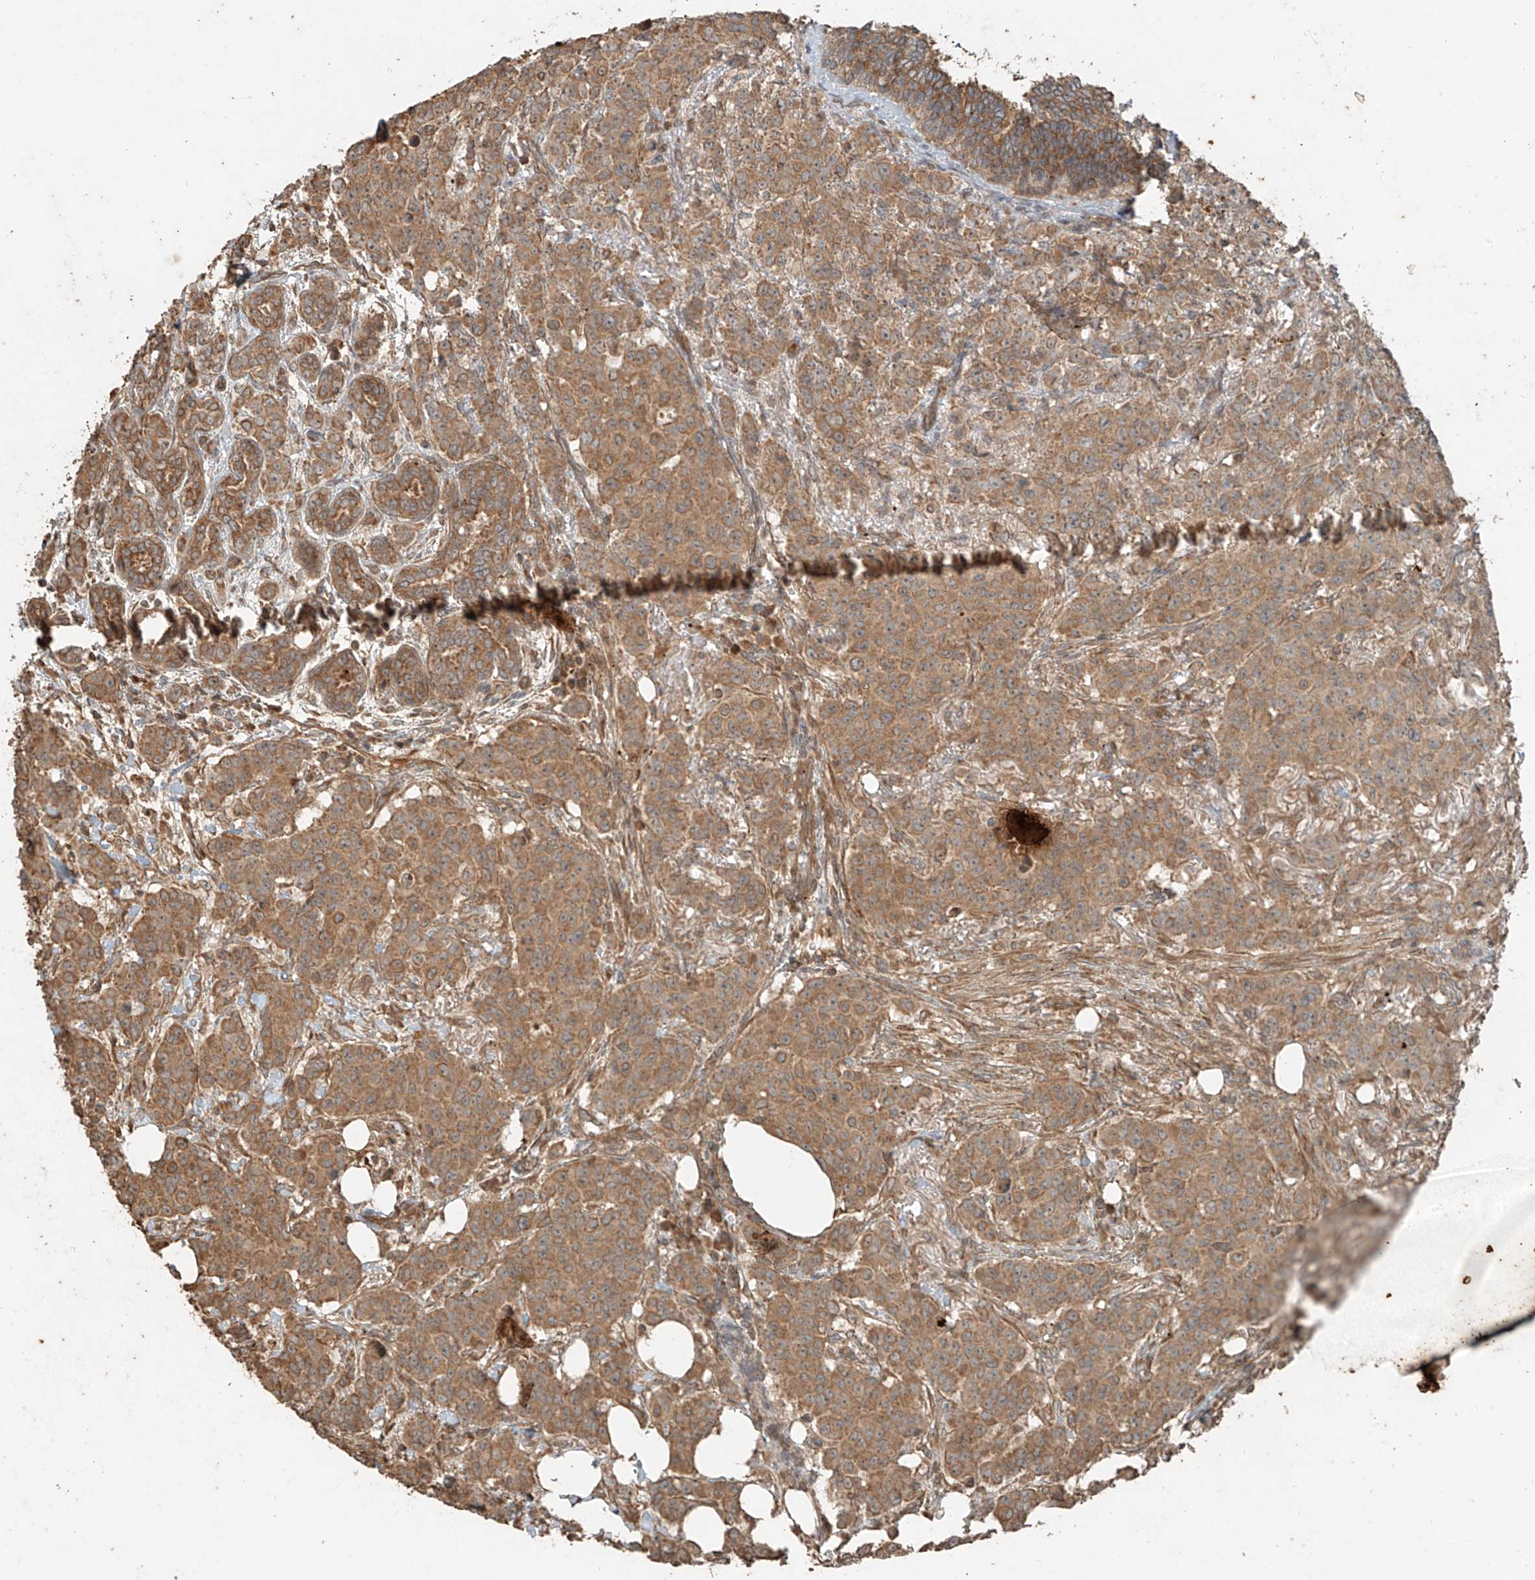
{"staining": {"intensity": "moderate", "quantity": ">75%", "location": "cytoplasmic/membranous"}, "tissue": "breast cancer", "cell_type": "Tumor cells", "image_type": "cancer", "snomed": [{"axis": "morphology", "description": "Duct carcinoma"}, {"axis": "topography", "description": "Breast"}], "caption": "A high-resolution photomicrograph shows immunohistochemistry staining of infiltrating ductal carcinoma (breast), which reveals moderate cytoplasmic/membranous positivity in about >75% of tumor cells. The staining was performed using DAB (3,3'-diaminobenzidine) to visualize the protein expression in brown, while the nuclei were stained in blue with hematoxylin (Magnification: 20x).", "gene": "ANKZF1", "patient": {"sex": "female", "age": 40}}